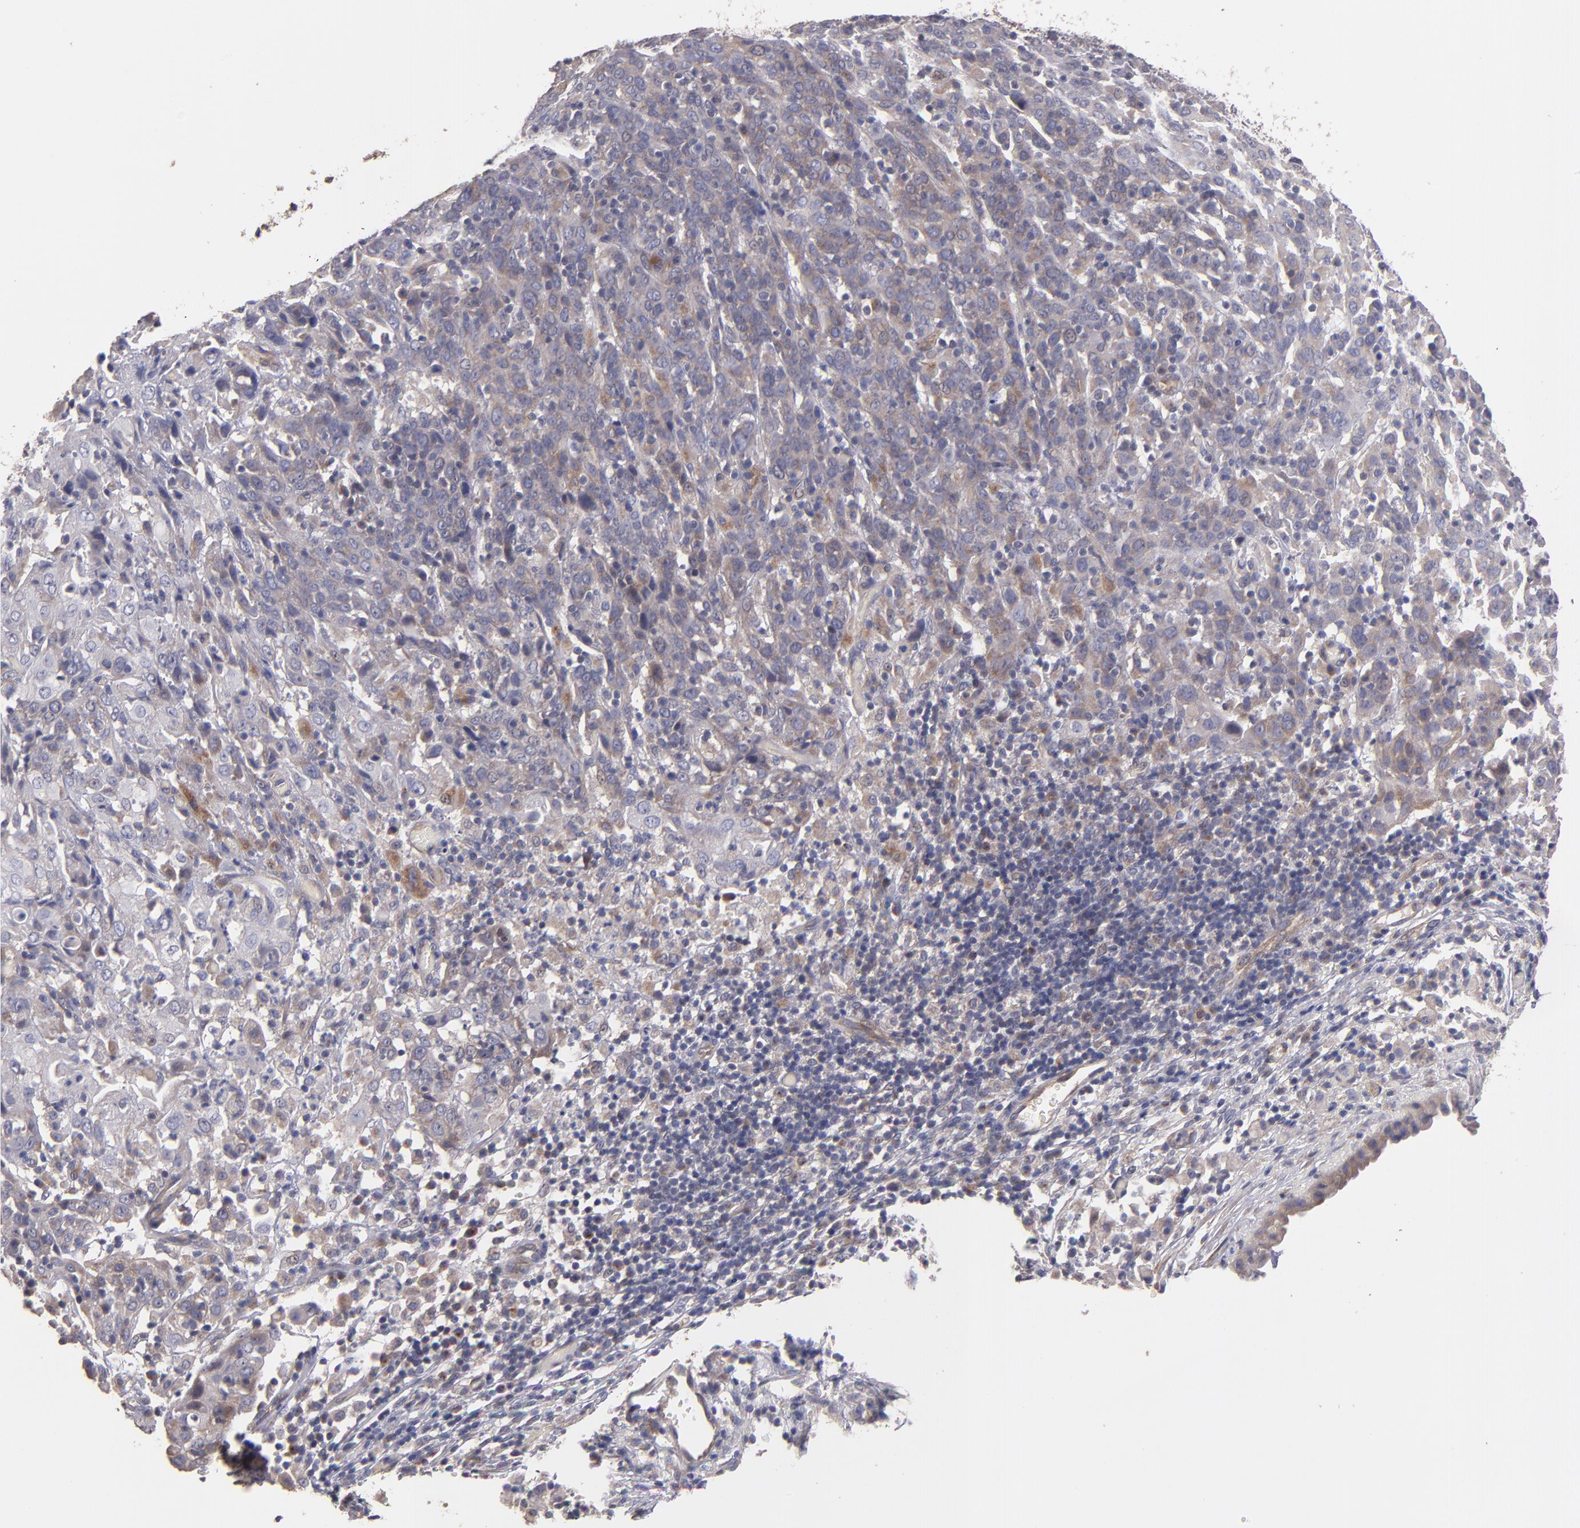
{"staining": {"intensity": "moderate", "quantity": ">75%", "location": "cytoplasmic/membranous"}, "tissue": "cervical cancer", "cell_type": "Tumor cells", "image_type": "cancer", "snomed": [{"axis": "morphology", "description": "Normal tissue, NOS"}, {"axis": "morphology", "description": "Squamous cell carcinoma, NOS"}, {"axis": "topography", "description": "Cervix"}], "caption": "Immunohistochemical staining of human cervical cancer (squamous cell carcinoma) shows medium levels of moderate cytoplasmic/membranous positivity in about >75% of tumor cells.", "gene": "MAGEE1", "patient": {"sex": "female", "age": 67}}